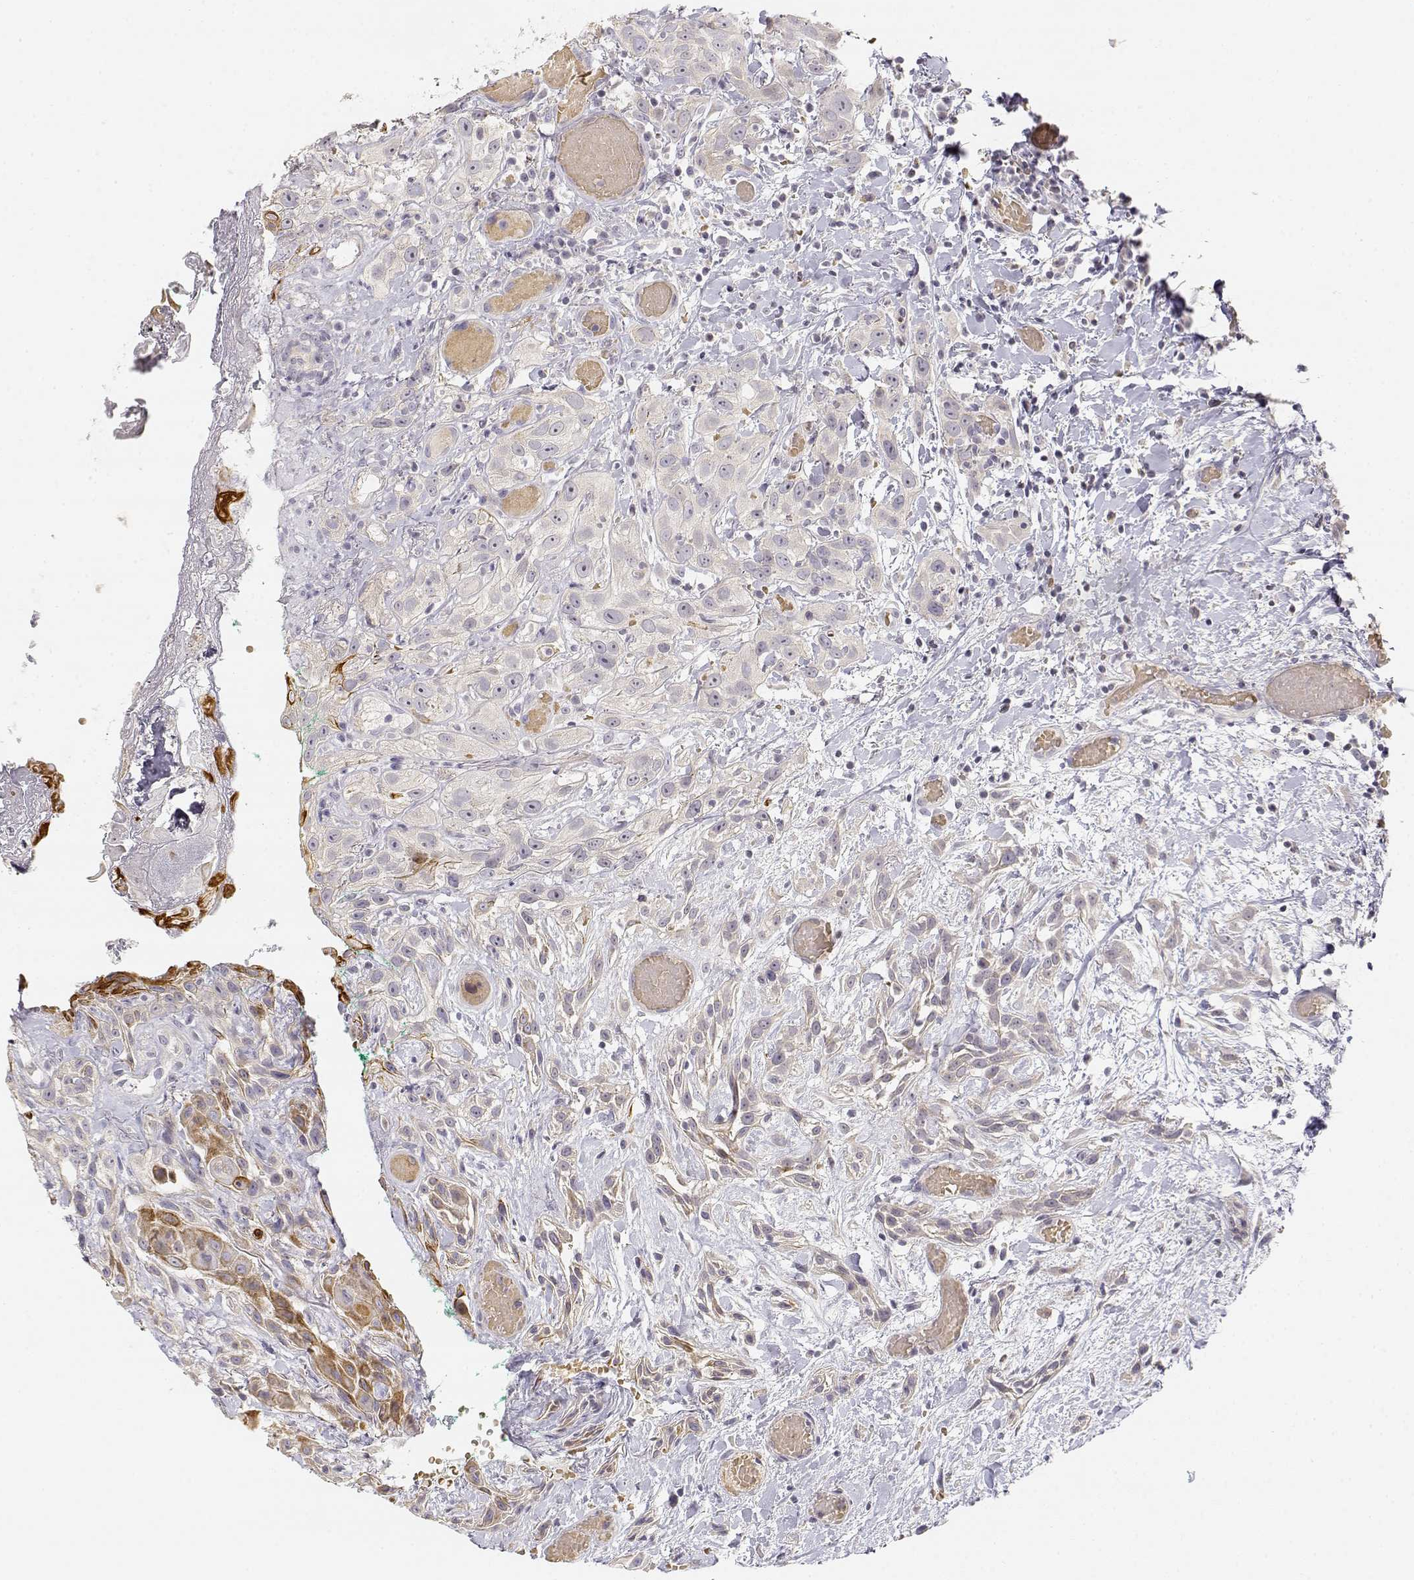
{"staining": {"intensity": "moderate", "quantity": "<25%", "location": "cytoplasmic/membranous"}, "tissue": "head and neck cancer", "cell_type": "Tumor cells", "image_type": "cancer", "snomed": [{"axis": "morphology", "description": "Normal tissue, NOS"}, {"axis": "morphology", "description": "Squamous cell carcinoma, NOS"}, {"axis": "topography", "description": "Oral tissue"}, {"axis": "topography", "description": "Salivary gland"}, {"axis": "topography", "description": "Head-Neck"}], "caption": "Head and neck cancer (squamous cell carcinoma) was stained to show a protein in brown. There is low levels of moderate cytoplasmic/membranous staining in about <25% of tumor cells.", "gene": "GLIPR1L2", "patient": {"sex": "female", "age": 62}}